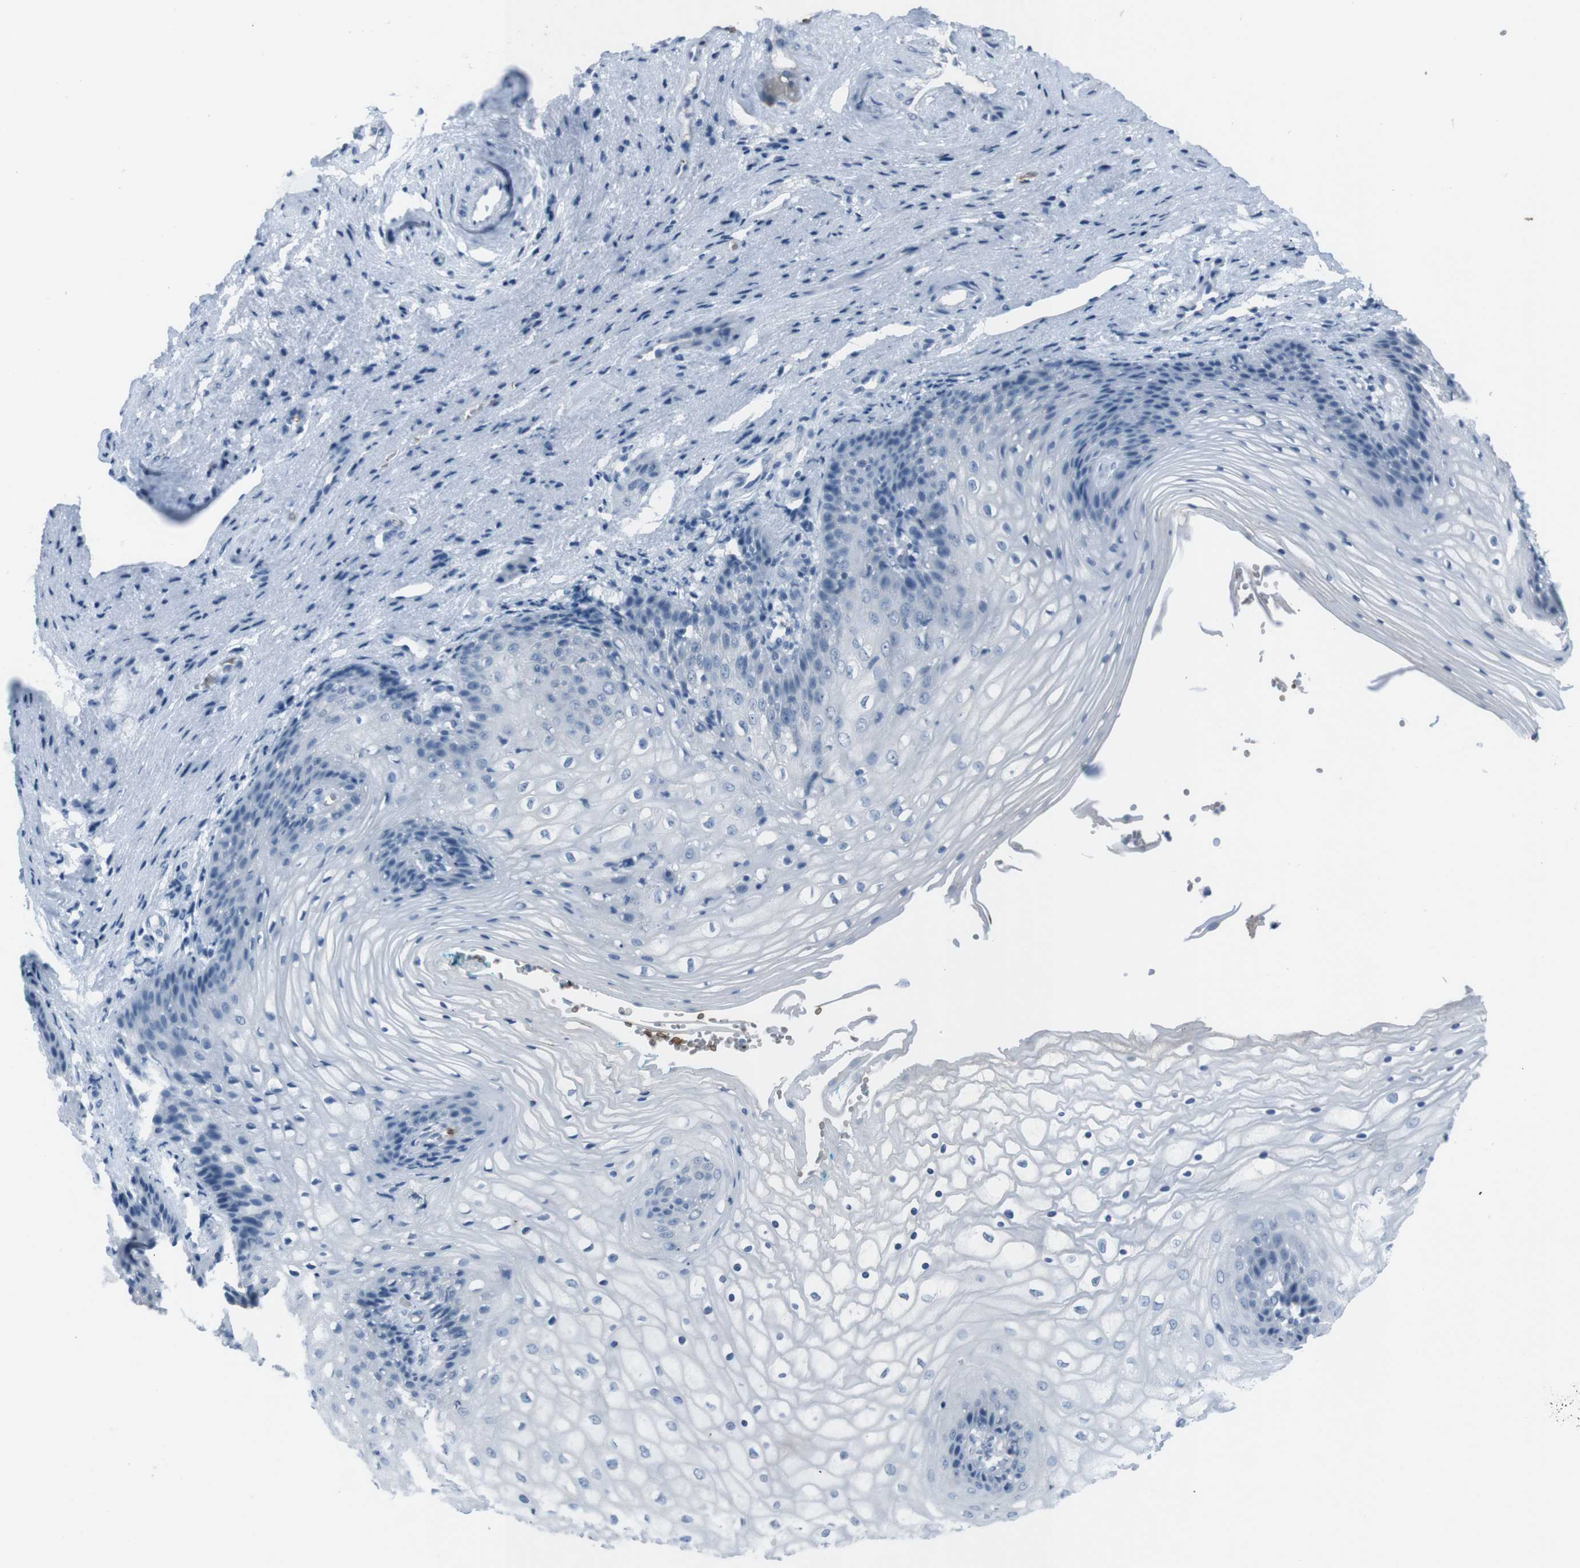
{"staining": {"intensity": "negative", "quantity": "none", "location": "none"}, "tissue": "vagina", "cell_type": "Squamous epithelial cells", "image_type": "normal", "snomed": [{"axis": "morphology", "description": "Normal tissue, NOS"}, {"axis": "topography", "description": "Vagina"}], "caption": "High power microscopy image of an immunohistochemistry (IHC) micrograph of unremarkable vagina, revealing no significant positivity in squamous epithelial cells. Brightfield microscopy of immunohistochemistry (IHC) stained with DAB (brown) and hematoxylin (blue), captured at high magnification.", "gene": "ST6GAL1", "patient": {"sex": "female", "age": 34}}